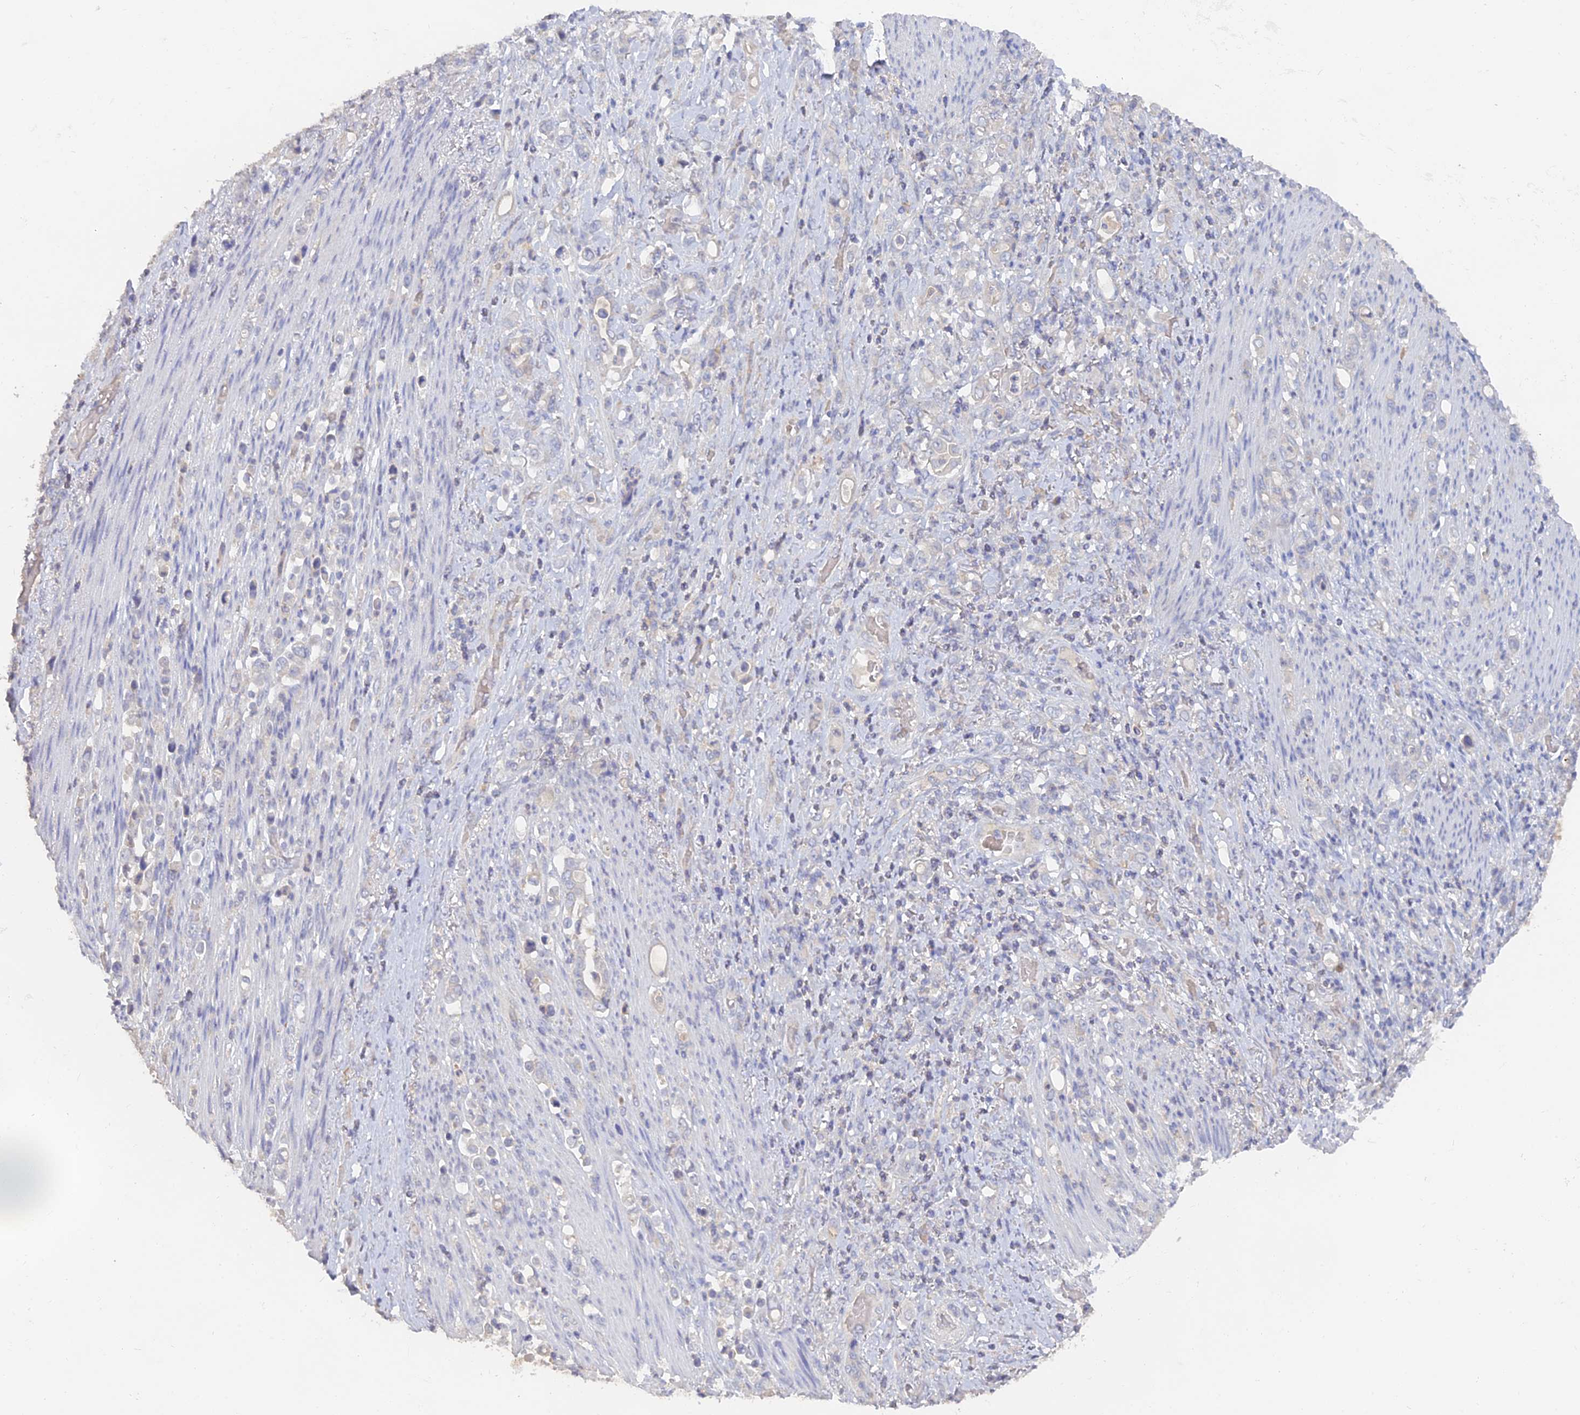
{"staining": {"intensity": "negative", "quantity": "none", "location": "none"}, "tissue": "stomach cancer", "cell_type": "Tumor cells", "image_type": "cancer", "snomed": [{"axis": "morphology", "description": "Normal tissue, NOS"}, {"axis": "morphology", "description": "Adenocarcinoma, NOS"}, {"axis": "topography", "description": "Stomach"}], "caption": "Immunohistochemistry (IHC) of stomach cancer (adenocarcinoma) exhibits no positivity in tumor cells.", "gene": "ARRDC1", "patient": {"sex": "female", "age": 79}}